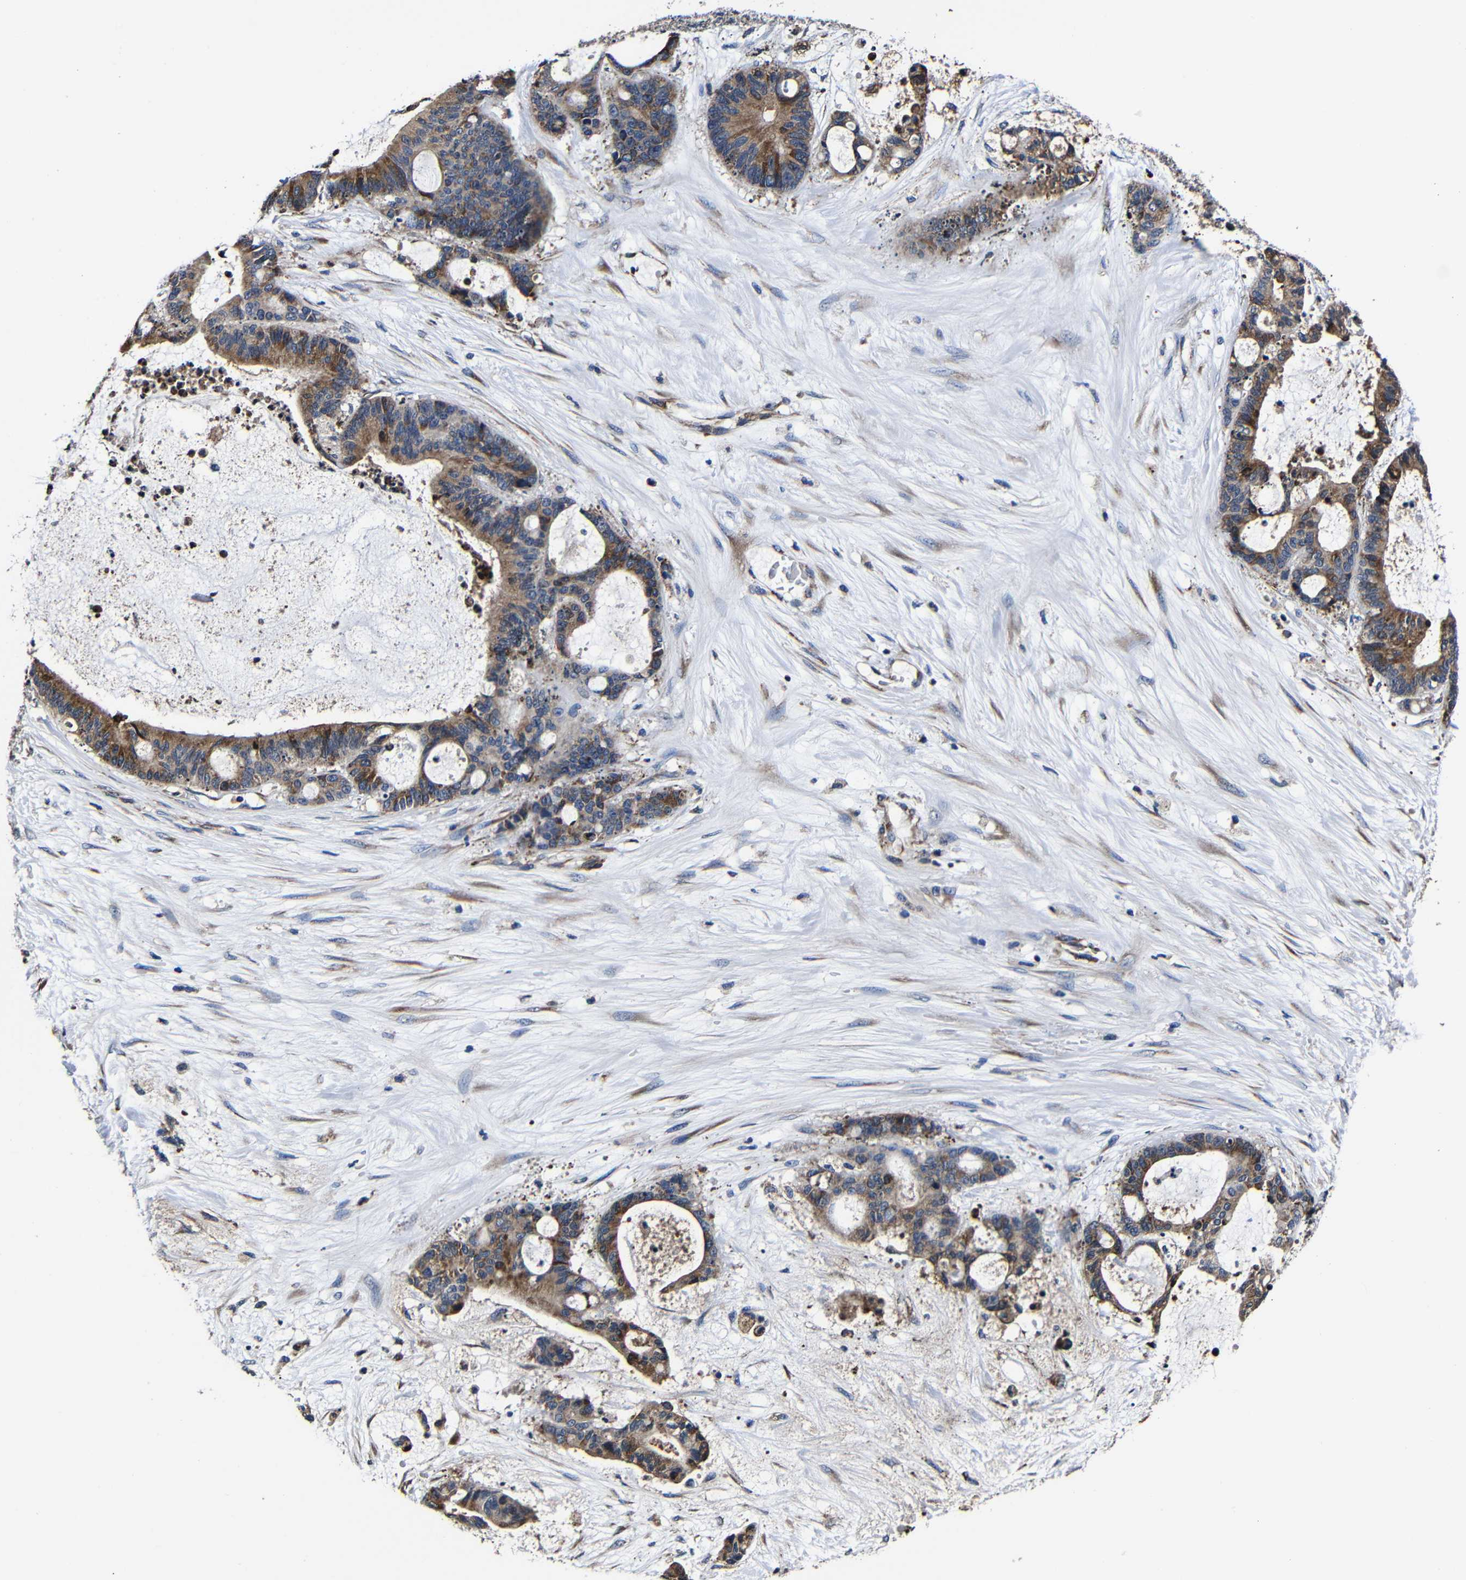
{"staining": {"intensity": "moderate", "quantity": ">75%", "location": "cytoplasmic/membranous"}, "tissue": "liver cancer", "cell_type": "Tumor cells", "image_type": "cancer", "snomed": [{"axis": "morphology", "description": "Cholangiocarcinoma"}, {"axis": "topography", "description": "Liver"}], "caption": "There is medium levels of moderate cytoplasmic/membranous staining in tumor cells of liver cancer, as demonstrated by immunohistochemical staining (brown color).", "gene": "SCN9A", "patient": {"sex": "female", "age": 73}}